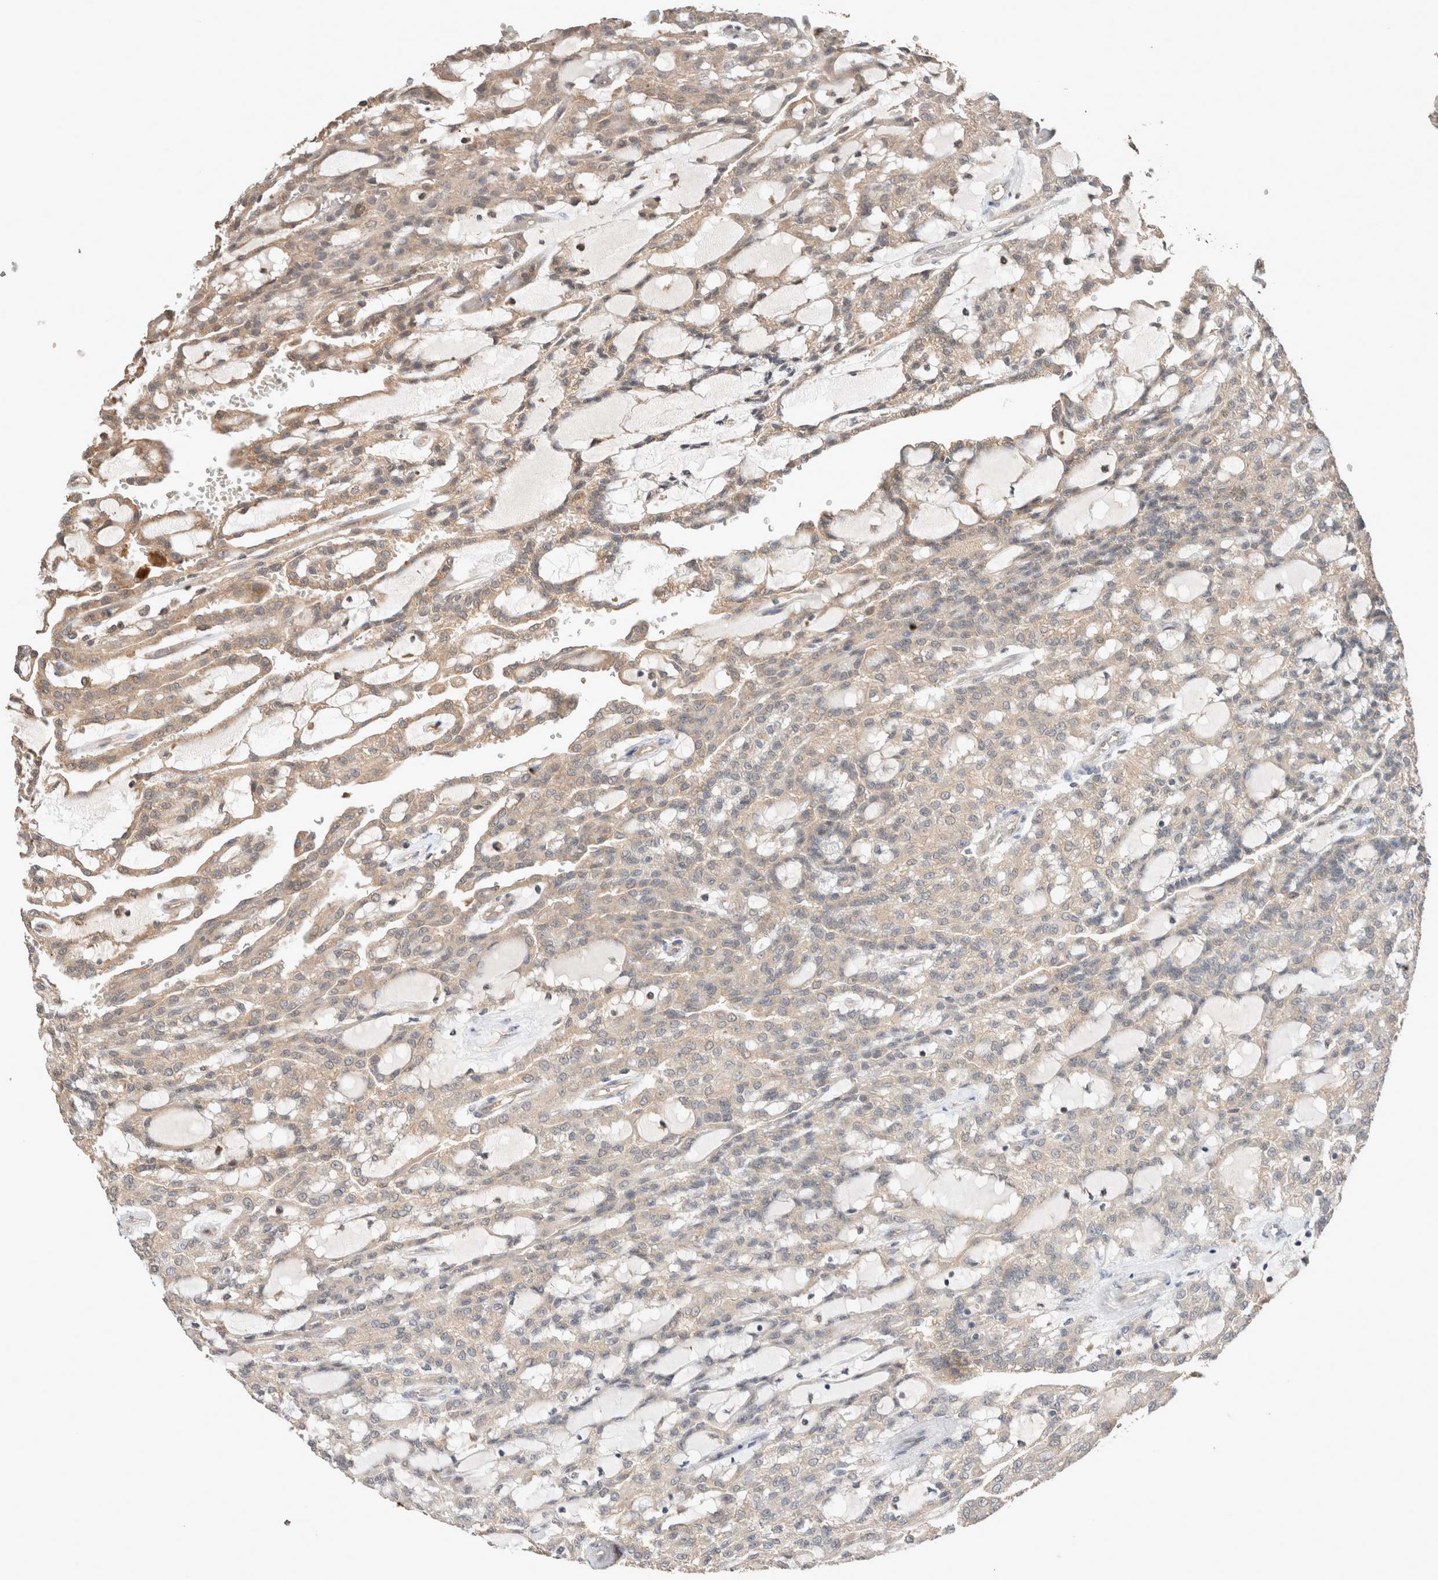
{"staining": {"intensity": "weak", "quantity": ">75%", "location": "cytoplasmic/membranous"}, "tissue": "renal cancer", "cell_type": "Tumor cells", "image_type": "cancer", "snomed": [{"axis": "morphology", "description": "Adenocarcinoma, NOS"}, {"axis": "topography", "description": "Kidney"}], "caption": "Adenocarcinoma (renal) was stained to show a protein in brown. There is low levels of weak cytoplasmic/membranous expression in about >75% of tumor cells.", "gene": "ERAP2", "patient": {"sex": "male", "age": 63}}